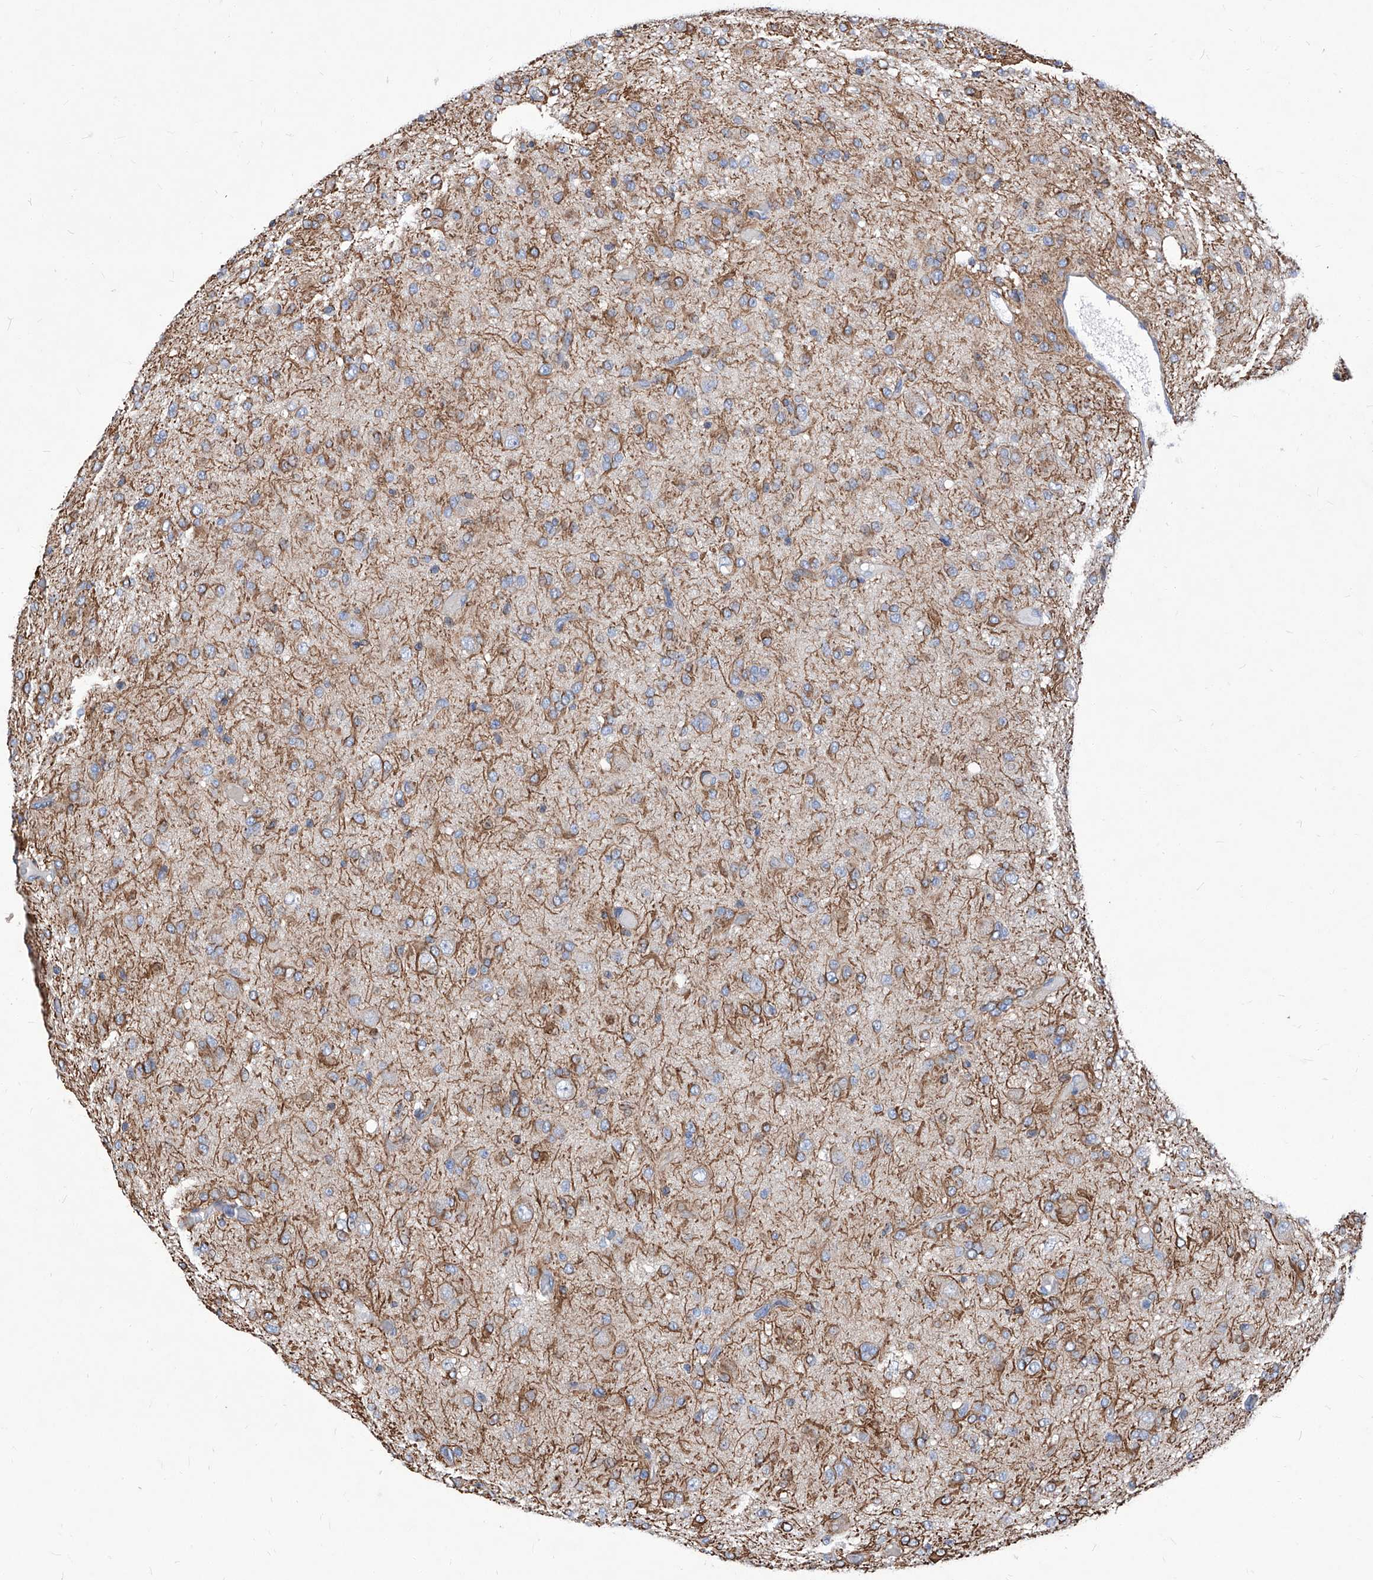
{"staining": {"intensity": "moderate", "quantity": "<25%", "location": "cytoplasmic/membranous"}, "tissue": "glioma", "cell_type": "Tumor cells", "image_type": "cancer", "snomed": [{"axis": "morphology", "description": "Glioma, malignant, High grade"}, {"axis": "topography", "description": "Brain"}], "caption": "IHC (DAB (3,3'-diaminobenzidine)) staining of glioma reveals moderate cytoplasmic/membranous protein staining in about <25% of tumor cells. The protein of interest is stained brown, and the nuclei are stained in blue (DAB (3,3'-diaminobenzidine) IHC with brightfield microscopy, high magnification).", "gene": "UBOX5", "patient": {"sex": "female", "age": 59}}